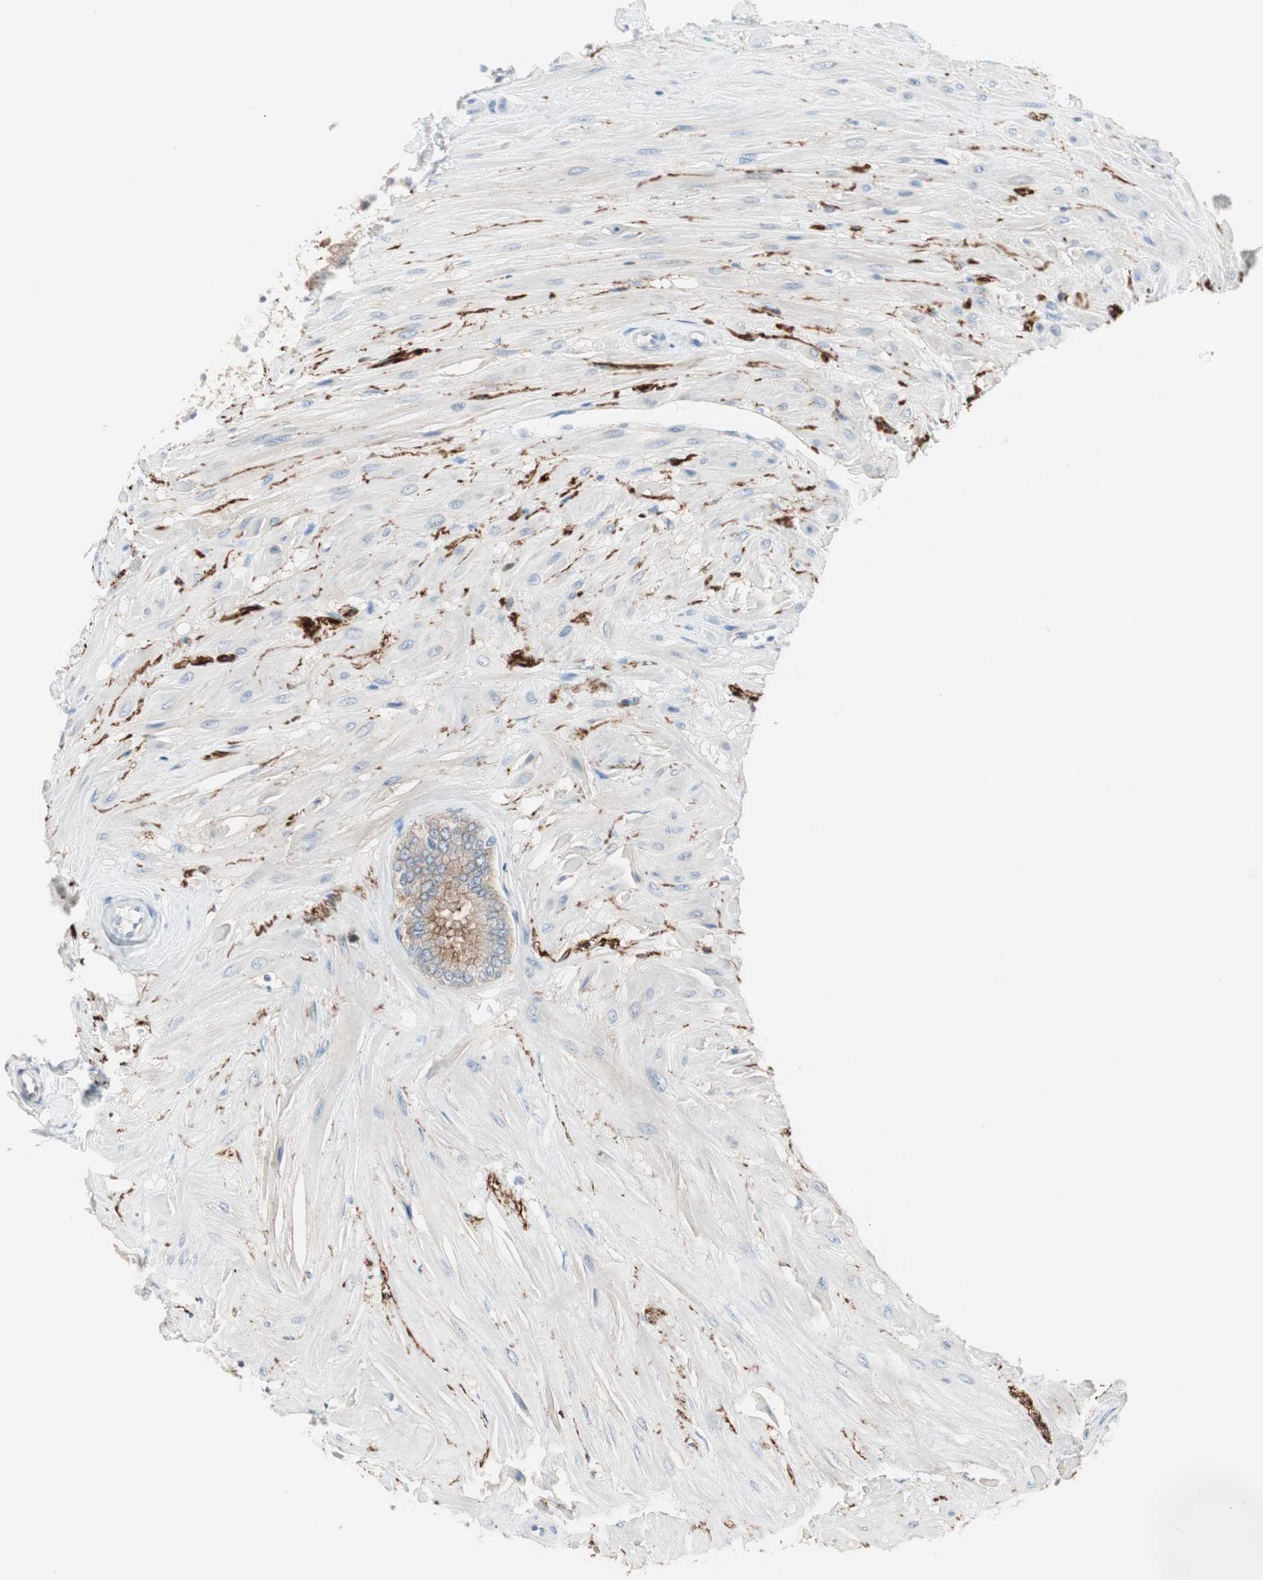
{"staining": {"intensity": "moderate", "quantity": ">75%", "location": "cytoplasmic/membranous"}, "tissue": "seminal vesicle", "cell_type": "Glandular cells", "image_type": "normal", "snomed": [{"axis": "morphology", "description": "Normal tissue, NOS"}, {"axis": "topography", "description": "Seminal veicle"}], "caption": "Immunohistochemical staining of unremarkable human seminal vesicle exhibits medium levels of moderate cytoplasmic/membranous positivity in about >75% of glandular cells.", "gene": "GNAO1", "patient": {"sex": "male", "age": 46}}